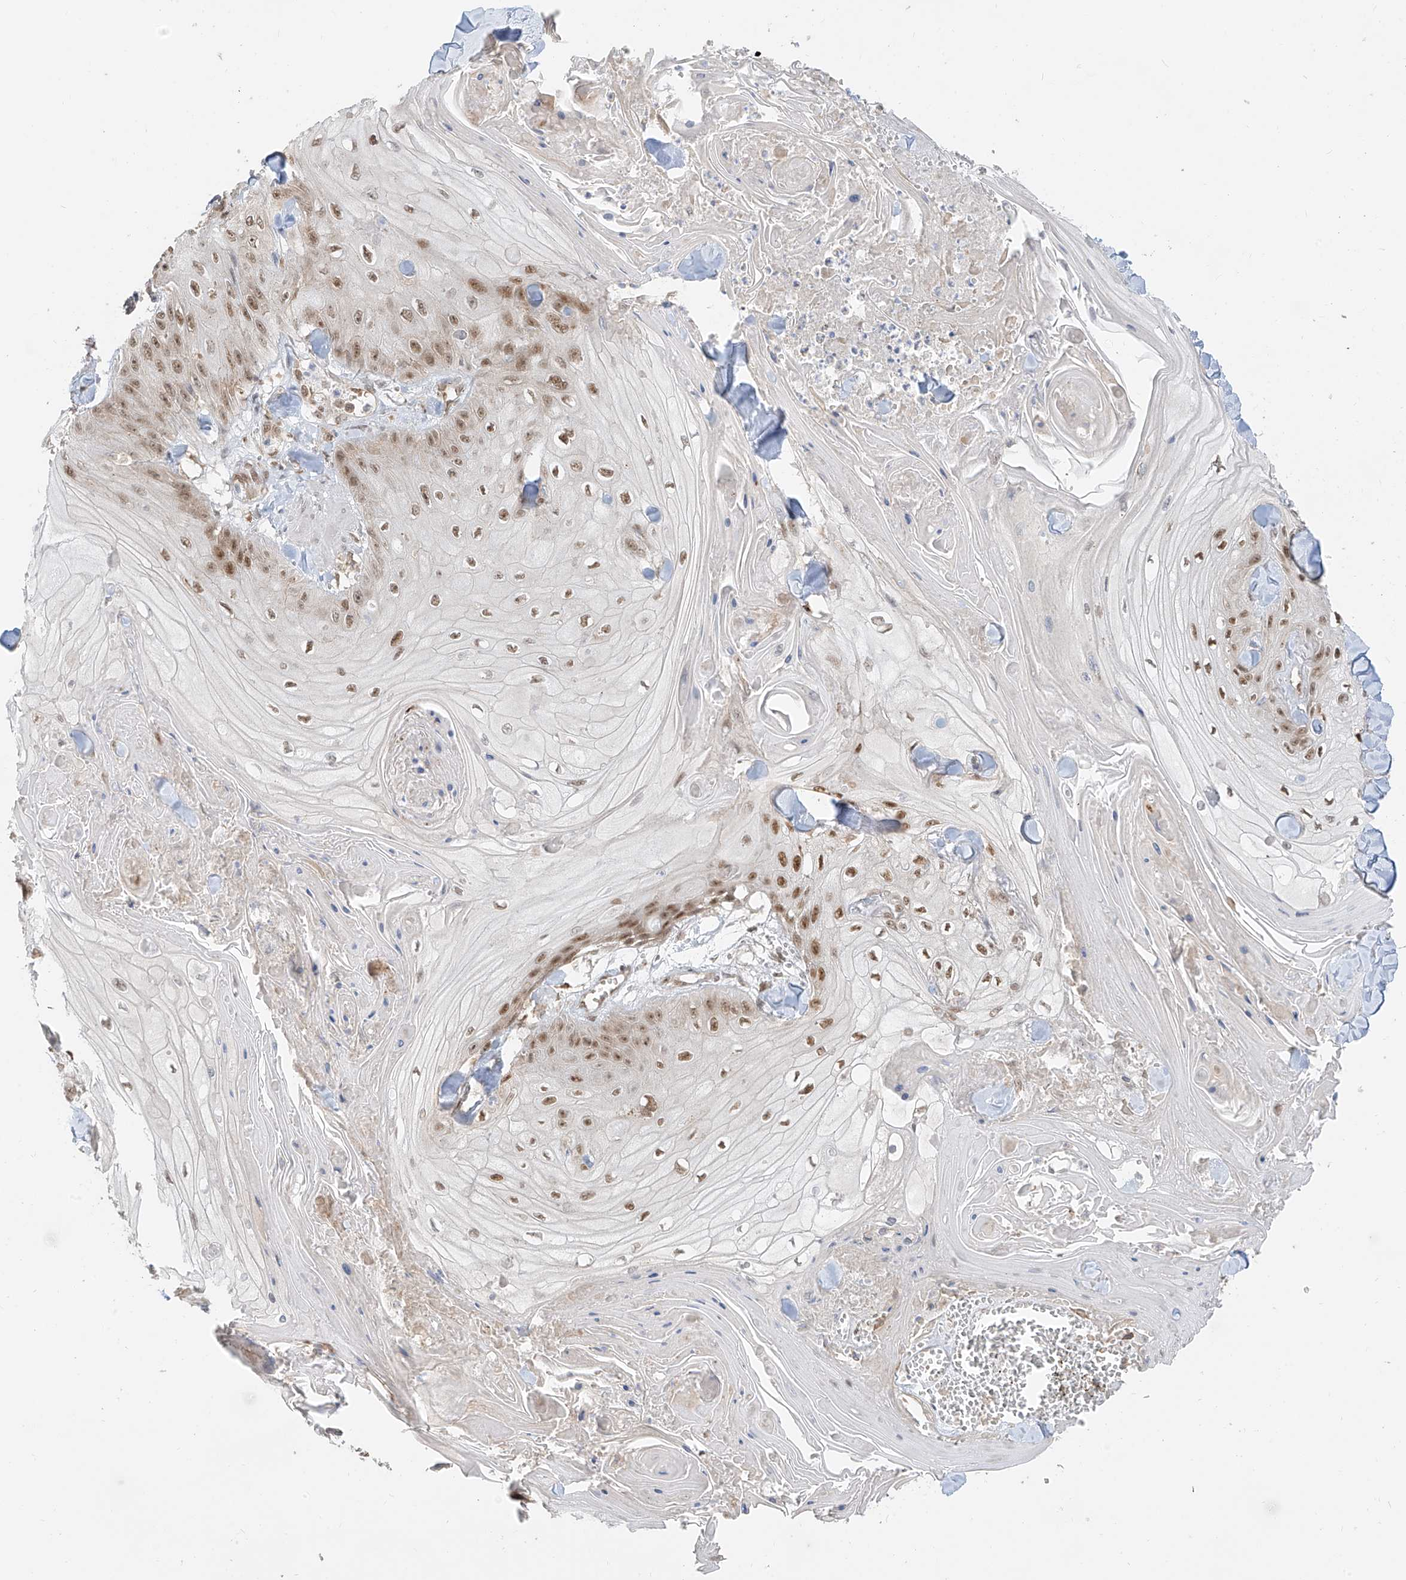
{"staining": {"intensity": "moderate", "quantity": ">75%", "location": "nuclear"}, "tissue": "skin cancer", "cell_type": "Tumor cells", "image_type": "cancer", "snomed": [{"axis": "morphology", "description": "Squamous cell carcinoma, NOS"}, {"axis": "topography", "description": "Skin"}], "caption": "Immunohistochemistry histopathology image of neoplastic tissue: human skin cancer stained using immunohistochemistry (IHC) shows medium levels of moderate protein expression localized specifically in the nuclear of tumor cells, appearing as a nuclear brown color.", "gene": "ZMYM2", "patient": {"sex": "male", "age": 74}}